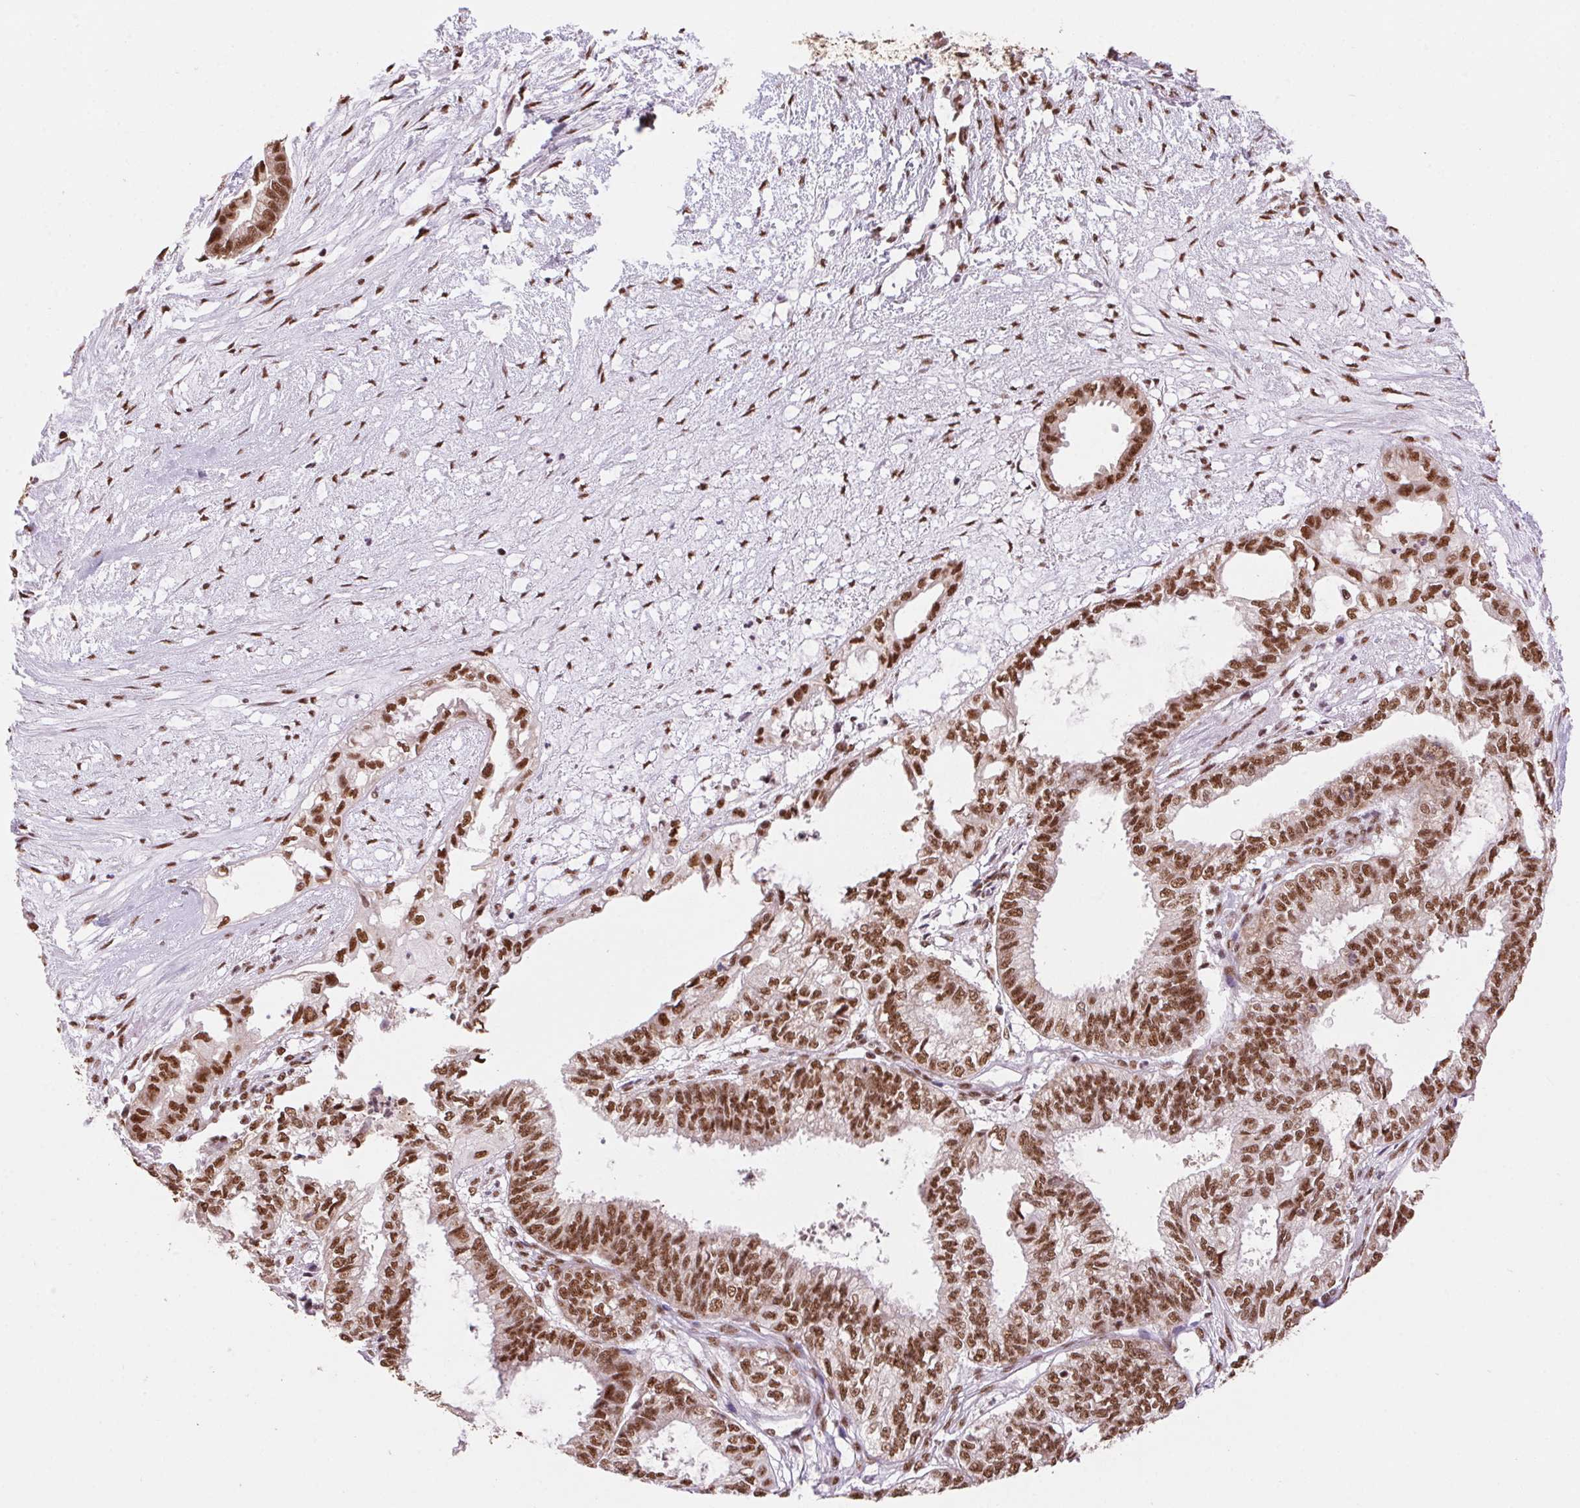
{"staining": {"intensity": "strong", "quantity": ">75%", "location": "nuclear"}, "tissue": "ovarian cancer", "cell_type": "Tumor cells", "image_type": "cancer", "snomed": [{"axis": "morphology", "description": "Carcinoma, endometroid"}, {"axis": "topography", "description": "Ovary"}], "caption": "Immunohistochemical staining of ovarian cancer (endometroid carcinoma) displays strong nuclear protein expression in about >75% of tumor cells.", "gene": "SNRPG", "patient": {"sex": "female", "age": 64}}